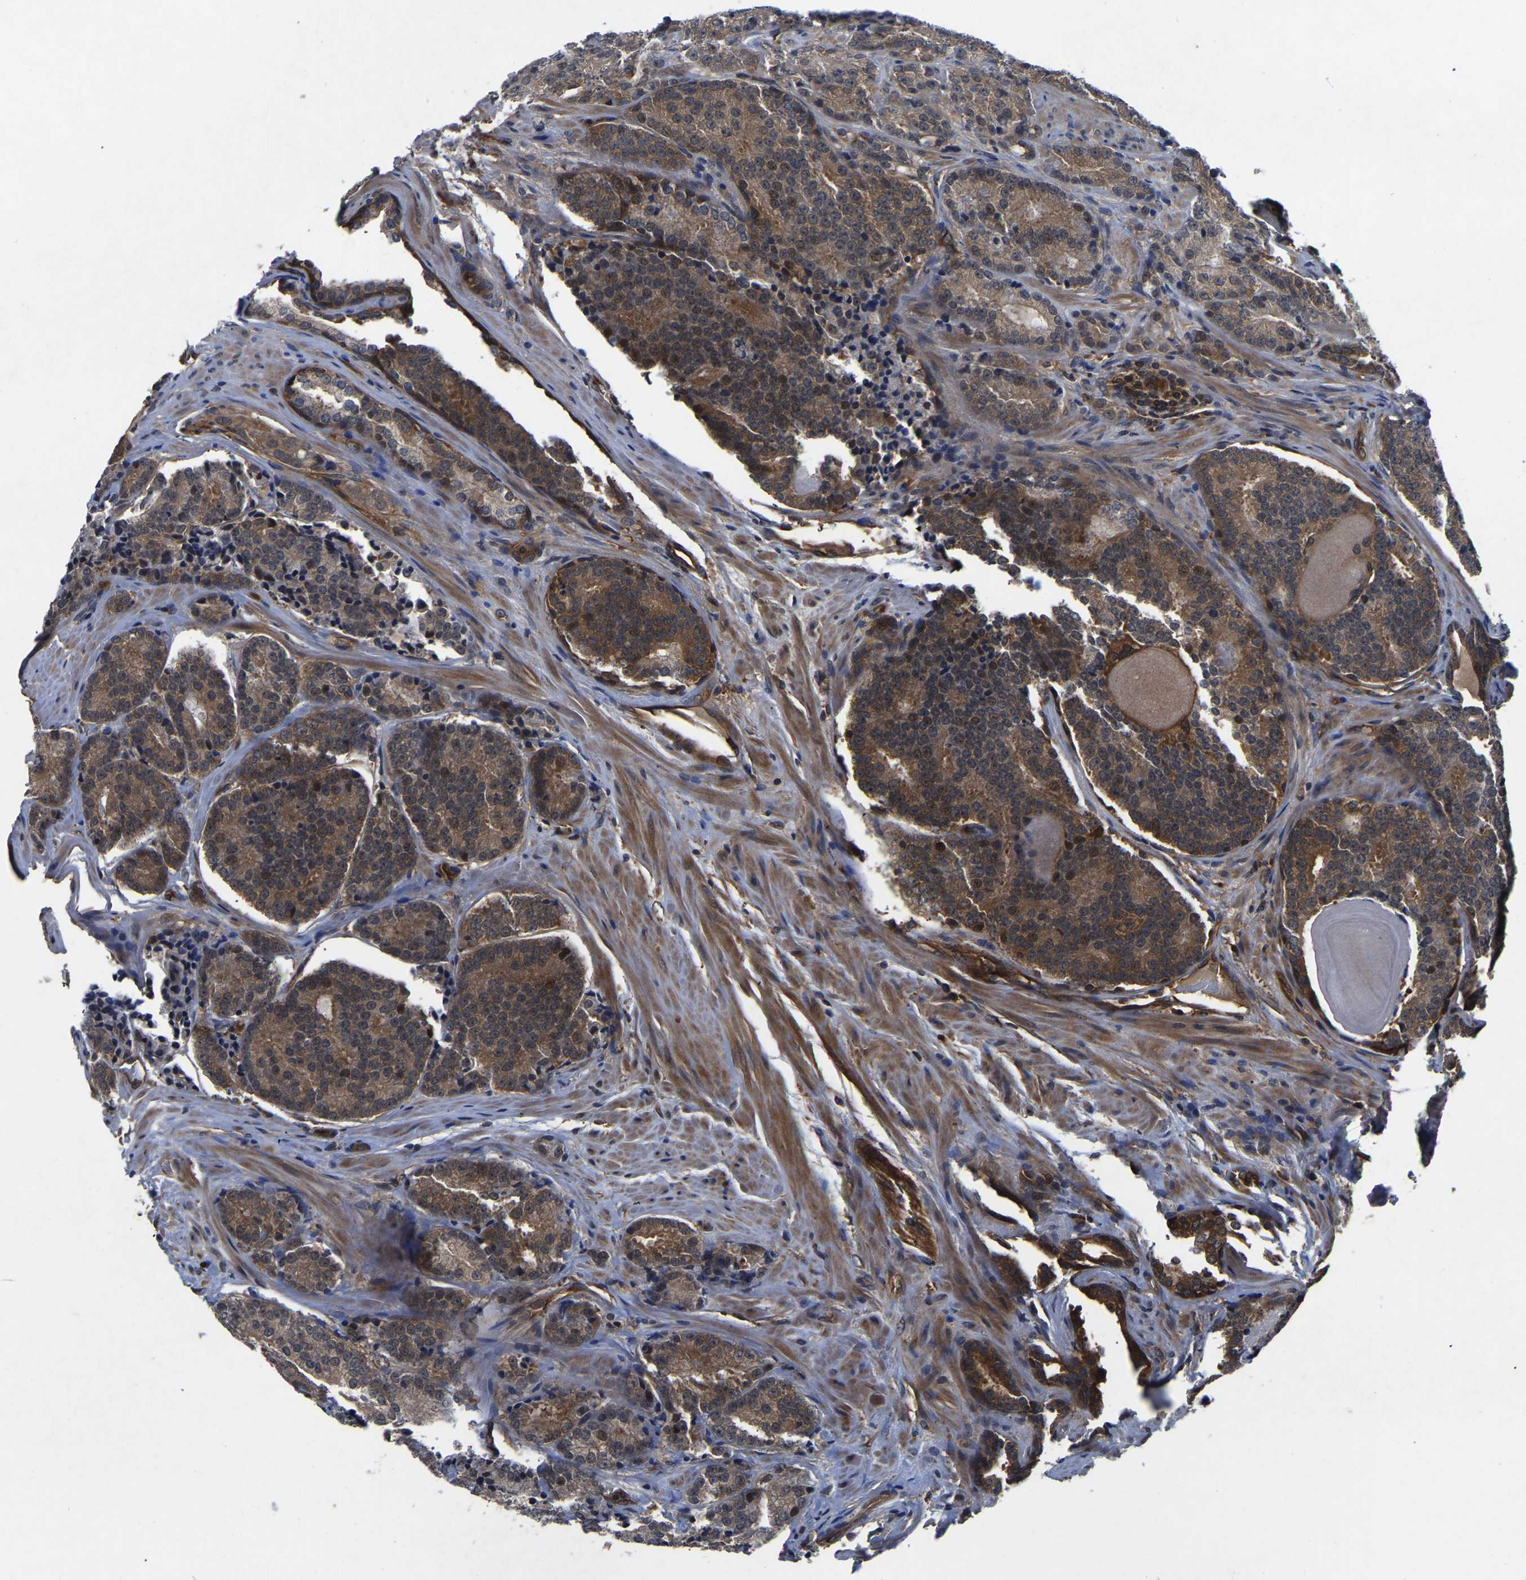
{"staining": {"intensity": "moderate", "quantity": ">75%", "location": "cytoplasmic/membranous"}, "tissue": "prostate cancer", "cell_type": "Tumor cells", "image_type": "cancer", "snomed": [{"axis": "morphology", "description": "Adenocarcinoma, High grade"}, {"axis": "topography", "description": "Prostate"}], "caption": "This image shows immunohistochemistry staining of human prostate cancer, with medium moderate cytoplasmic/membranous staining in approximately >75% of tumor cells.", "gene": "FGD5", "patient": {"sex": "male", "age": 61}}